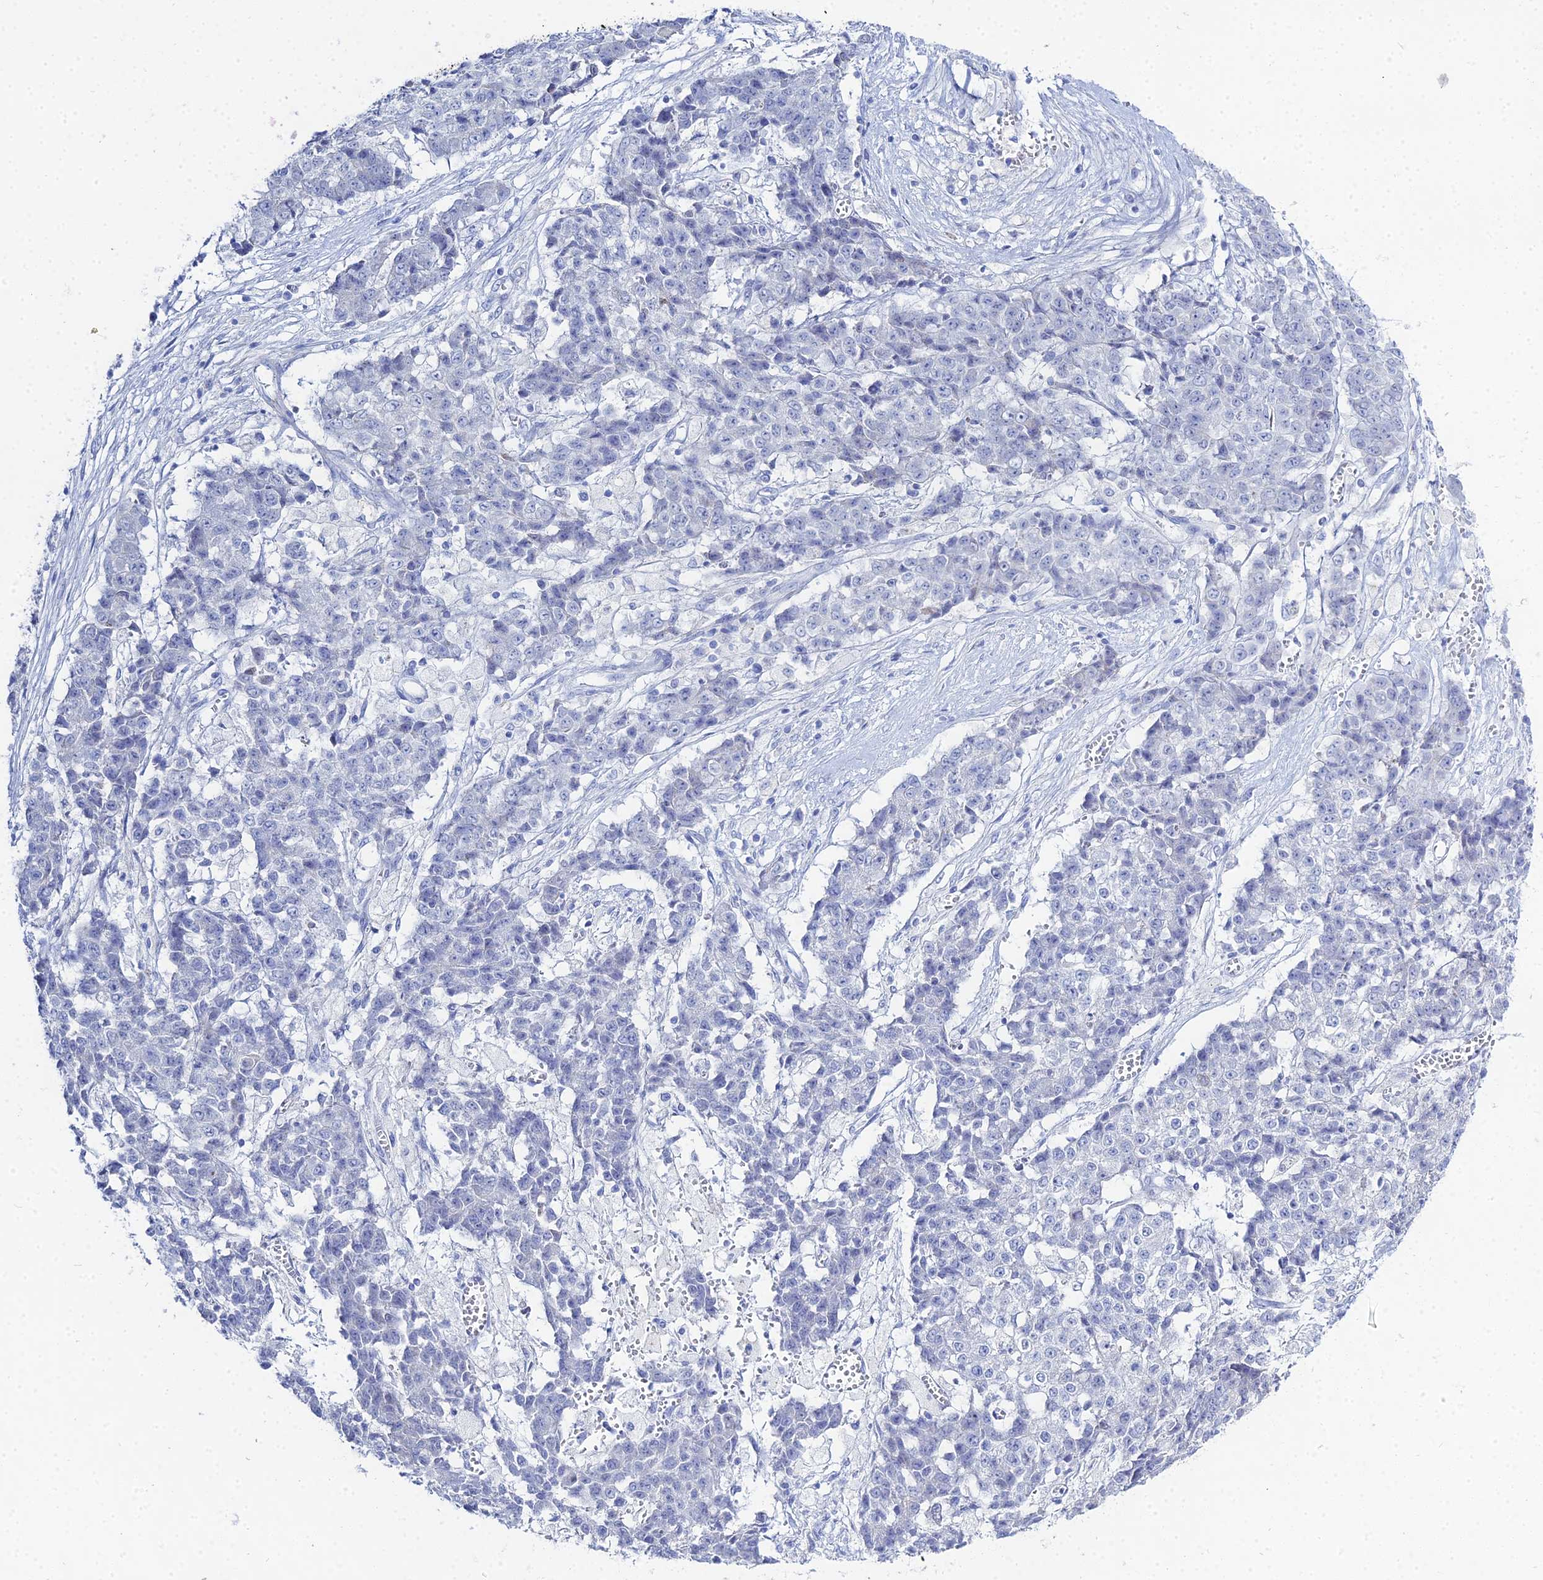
{"staining": {"intensity": "negative", "quantity": "none", "location": "none"}, "tissue": "ovarian cancer", "cell_type": "Tumor cells", "image_type": "cancer", "snomed": [{"axis": "morphology", "description": "Carcinoma, endometroid"}, {"axis": "topography", "description": "Ovary"}], "caption": "A high-resolution histopathology image shows immunohistochemistry (IHC) staining of ovarian cancer, which shows no significant positivity in tumor cells.", "gene": "DHX34", "patient": {"sex": "female", "age": 42}}